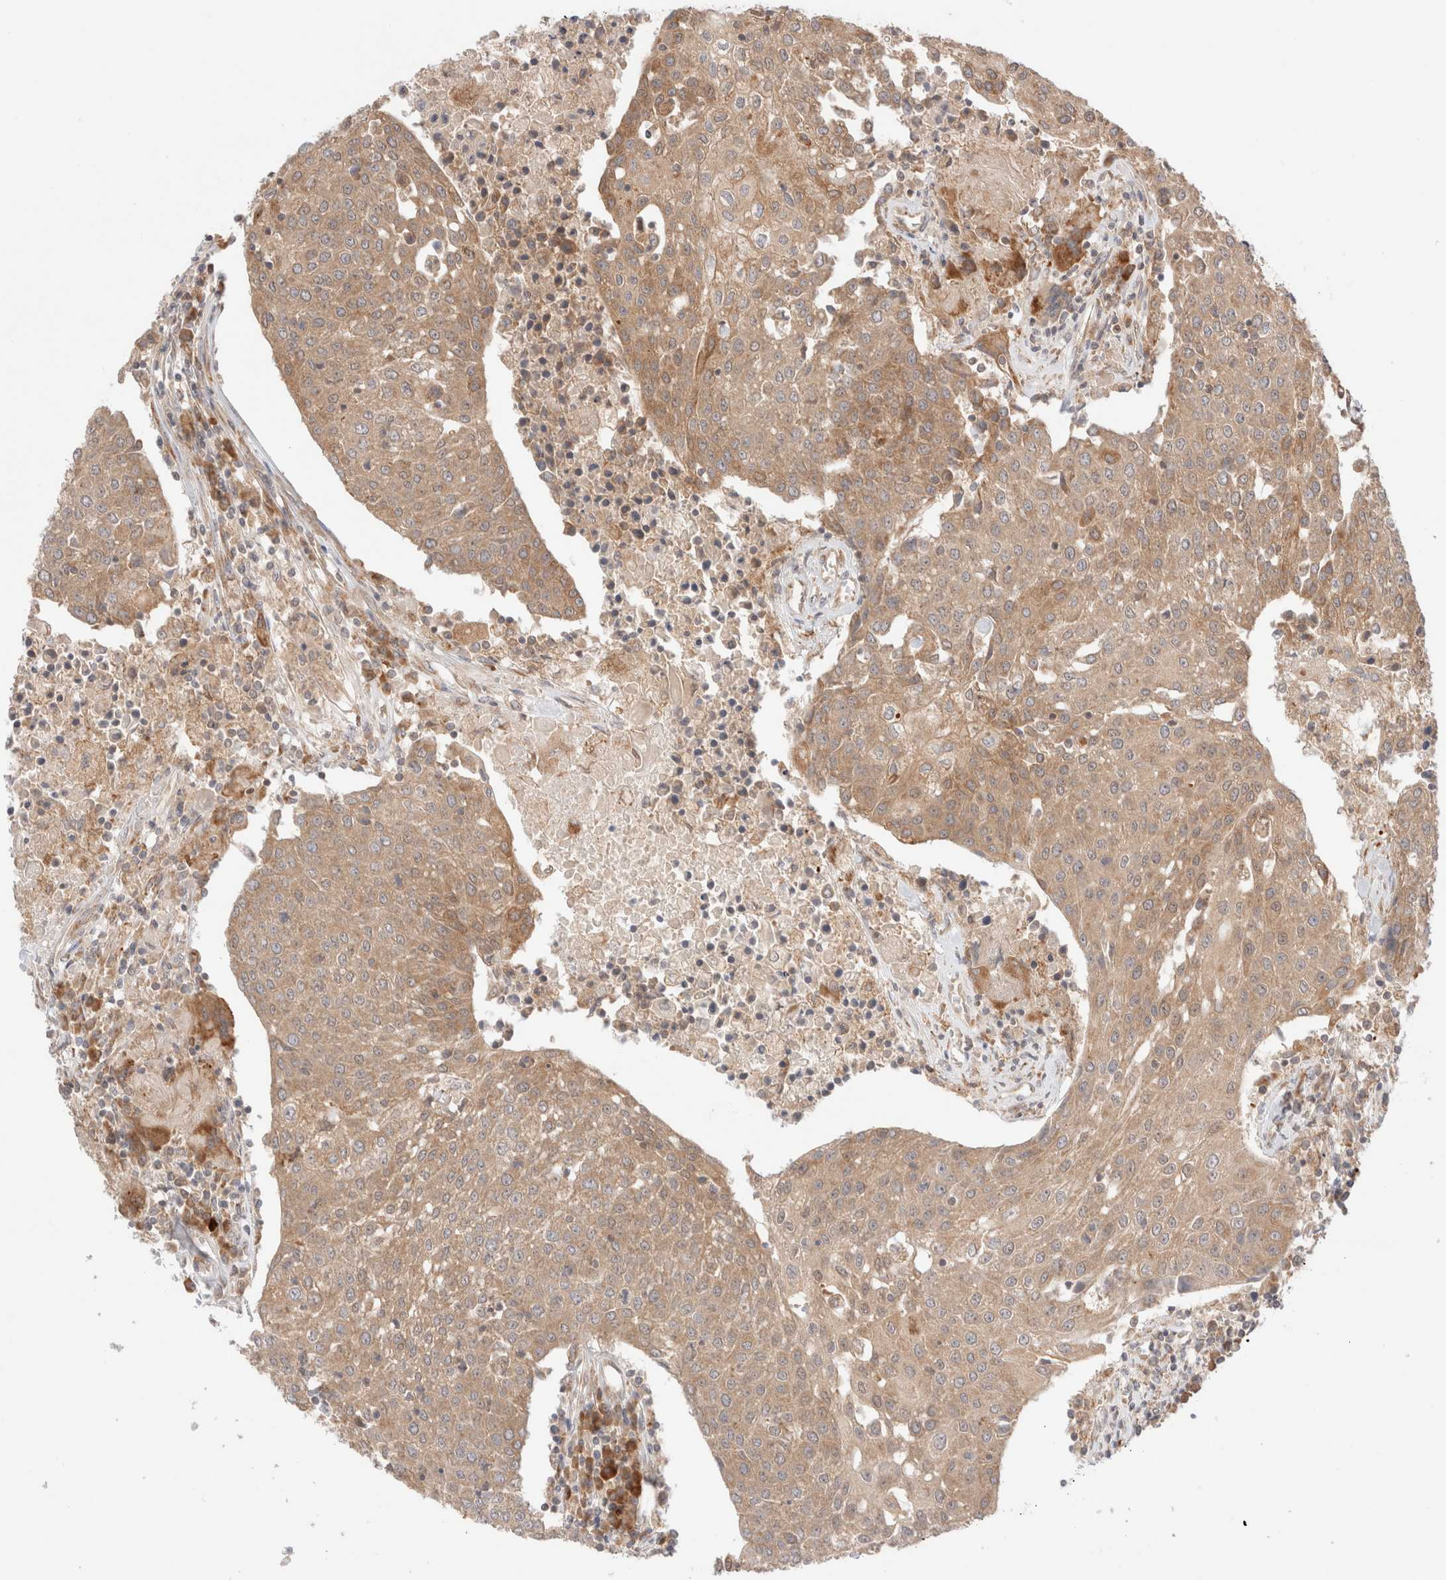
{"staining": {"intensity": "moderate", "quantity": ">75%", "location": "cytoplasmic/membranous"}, "tissue": "urothelial cancer", "cell_type": "Tumor cells", "image_type": "cancer", "snomed": [{"axis": "morphology", "description": "Urothelial carcinoma, High grade"}, {"axis": "topography", "description": "Urinary bladder"}], "caption": "The histopathology image exhibits a brown stain indicating the presence of a protein in the cytoplasmic/membranous of tumor cells in urothelial cancer.", "gene": "XKR4", "patient": {"sex": "female", "age": 85}}